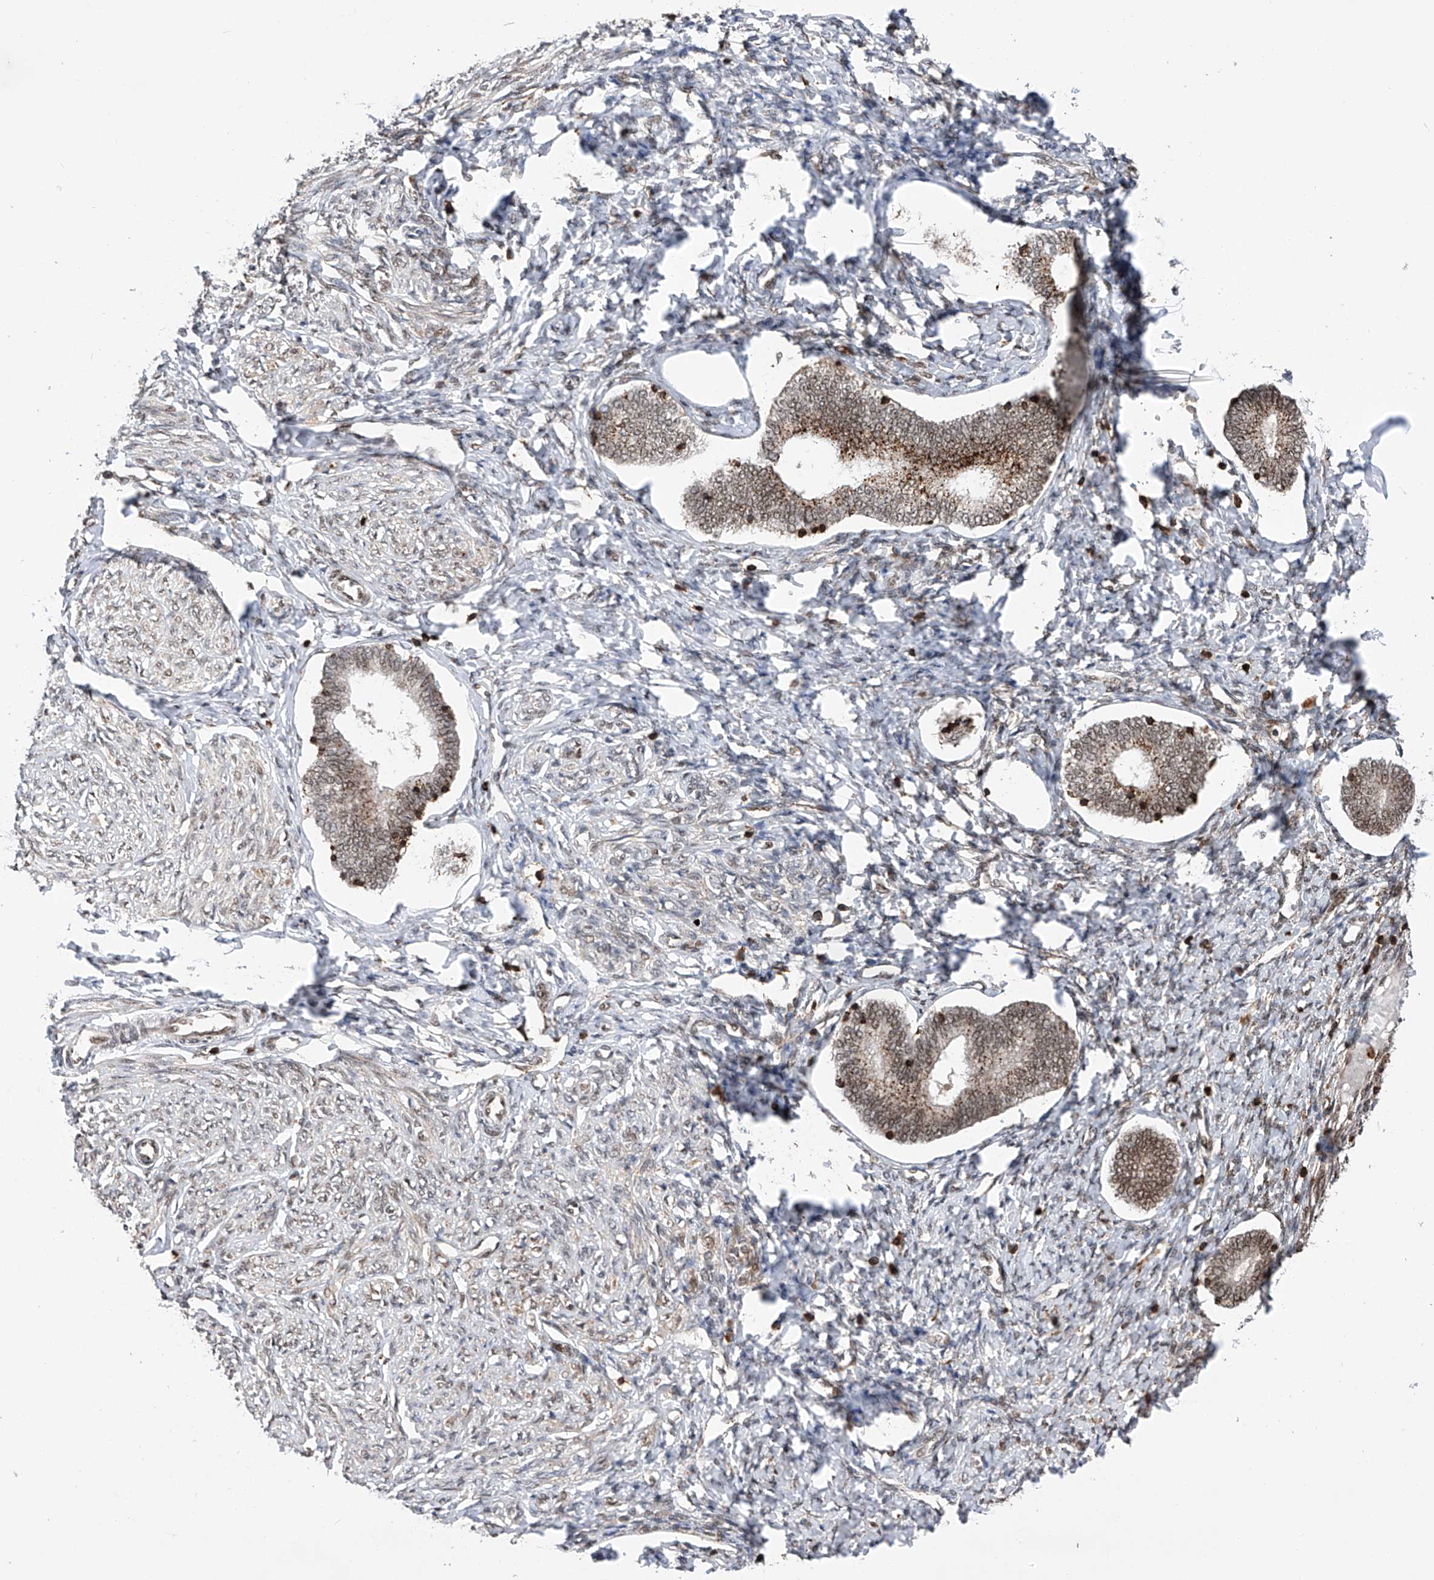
{"staining": {"intensity": "strong", "quantity": "25%-75%", "location": "nuclear"}, "tissue": "endometrium", "cell_type": "Cells in endometrial stroma", "image_type": "normal", "snomed": [{"axis": "morphology", "description": "Normal tissue, NOS"}, {"axis": "topography", "description": "Endometrium"}], "caption": "Strong nuclear staining for a protein is identified in approximately 25%-75% of cells in endometrial stroma of normal endometrium using immunohistochemistry (IHC).", "gene": "ZNF280D", "patient": {"sex": "female", "age": 72}}